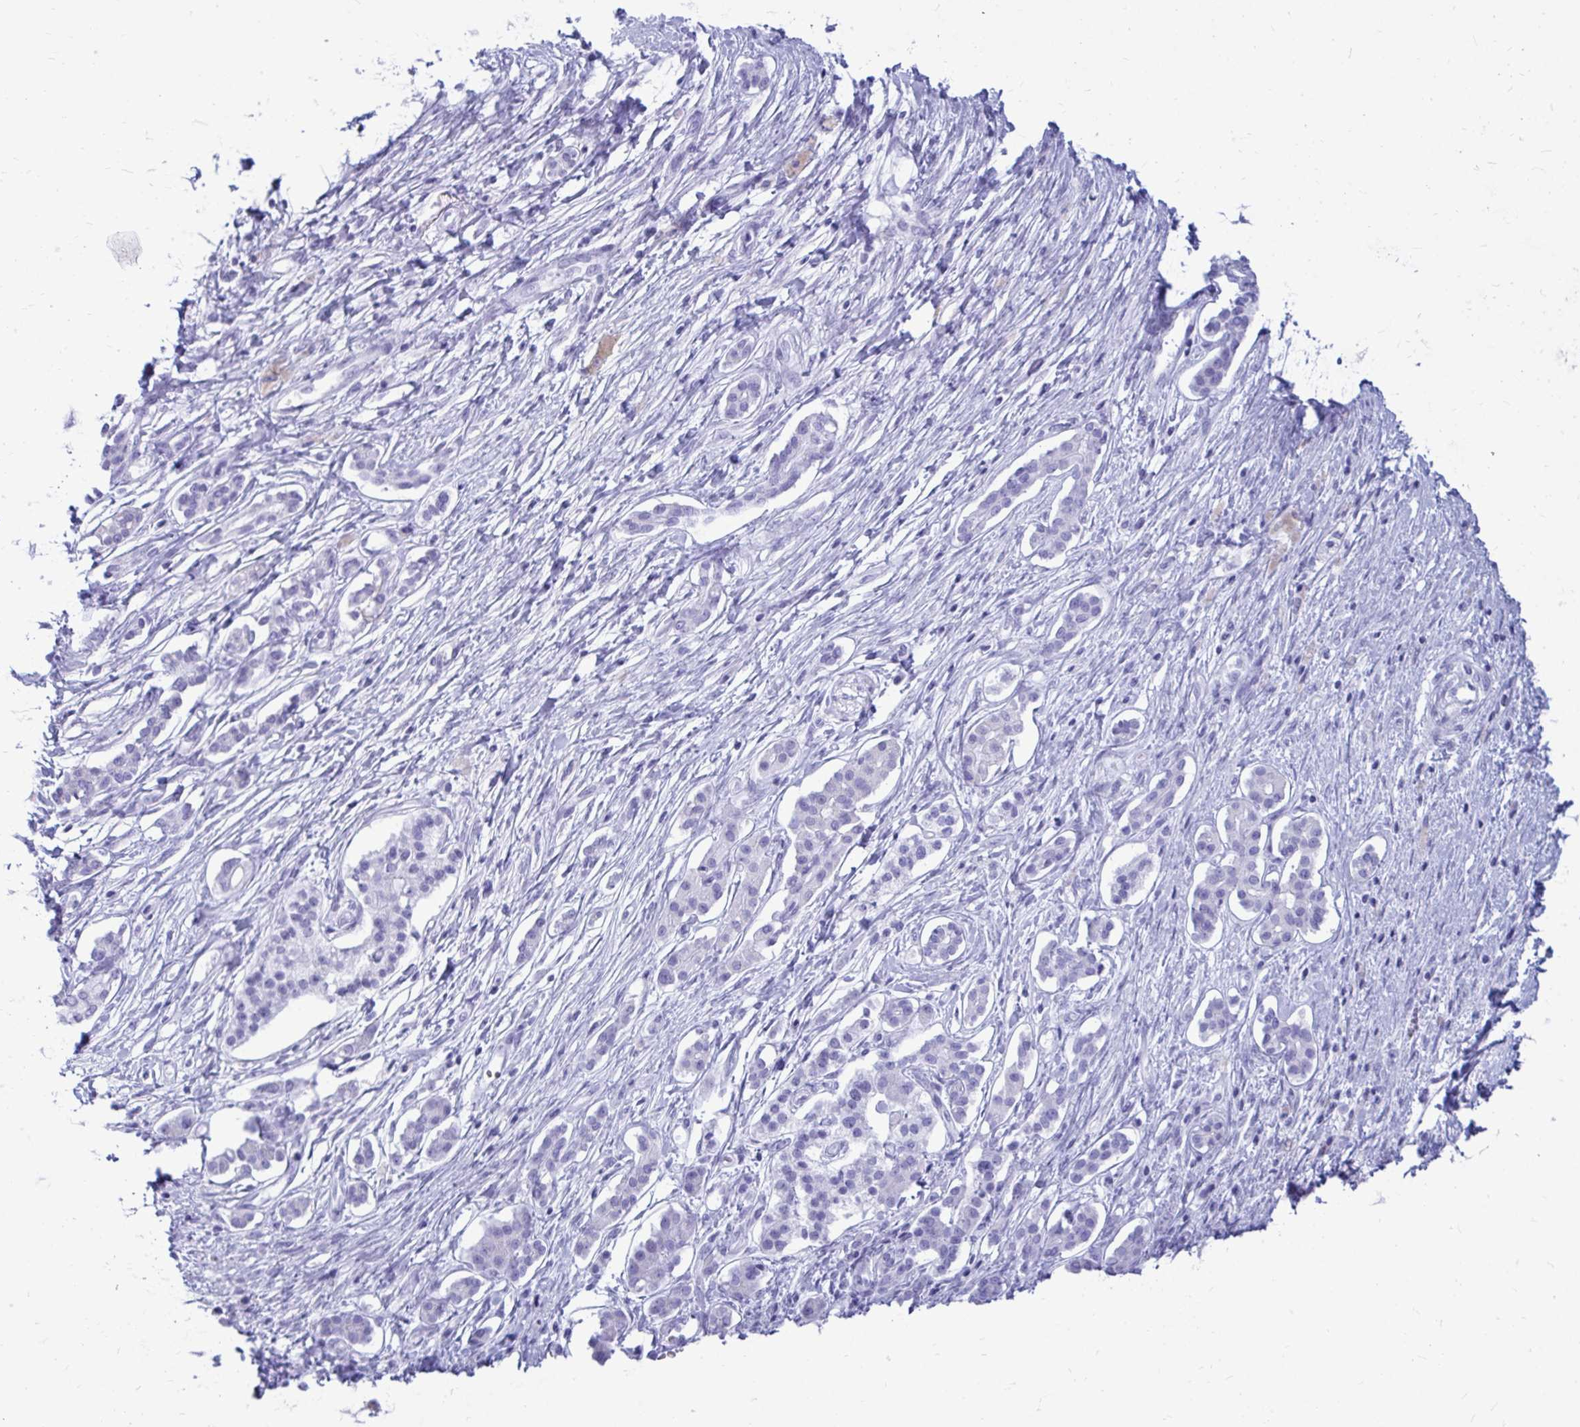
{"staining": {"intensity": "negative", "quantity": "none", "location": "none"}, "tissue": "pancreatic cancer", "cell_type": "Tumor cells", "image_type": "cancer", "snomed": [{"axis": "morphology", "description": "Adenocarcinoma, NOS"}, {"axis": "topography", "description": "Pancreas"}], "caption": "There is no significant staining in tumor cells of adenocarcinoma (pancreatic). (Brightfield microscopy of DAB (3,3'-diaminobenzidine) IHC at high magnification).", "gene": "OR10R2", "patient": {"sex": "male", "age": 68}}